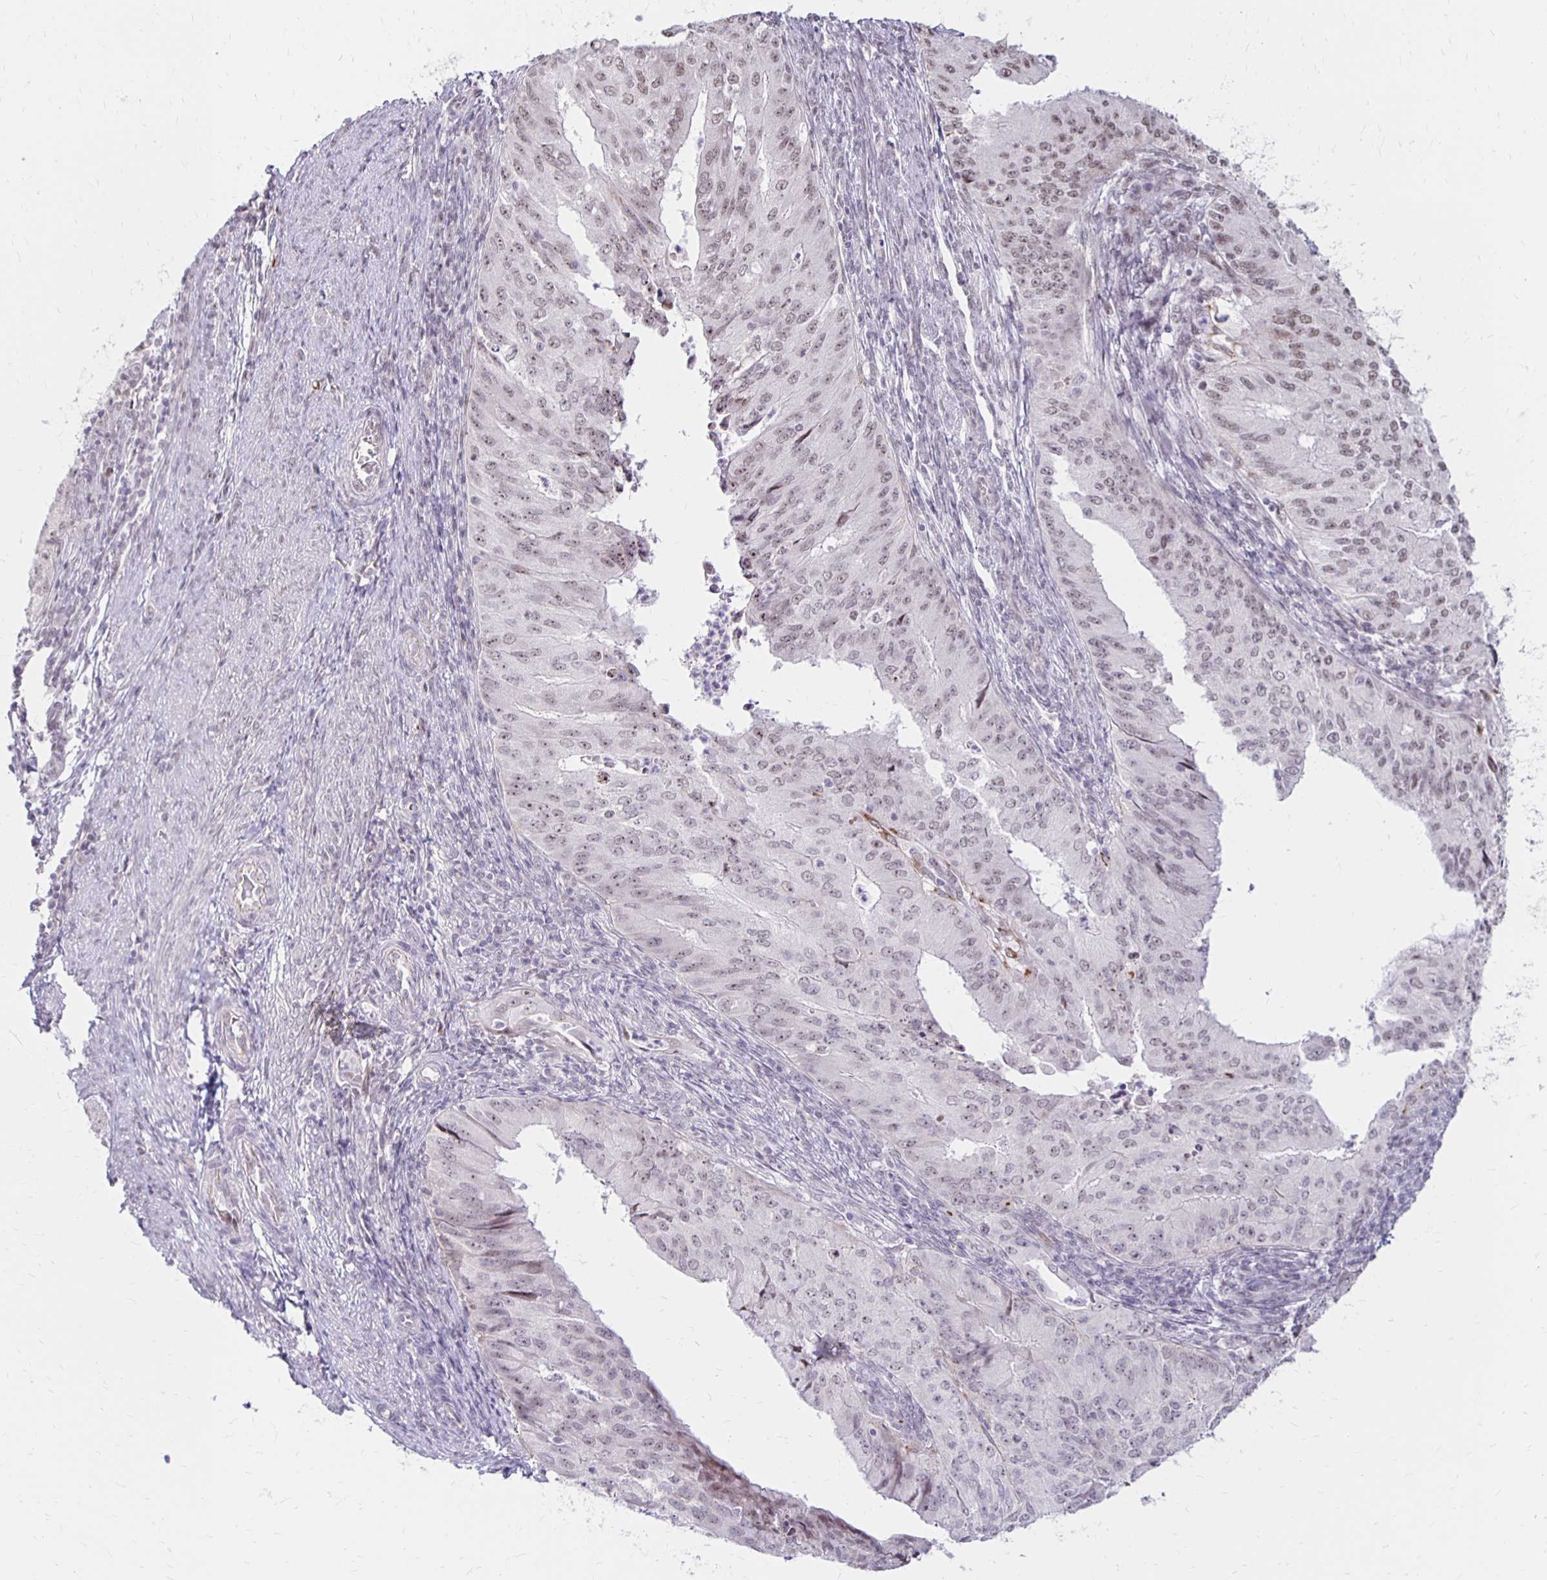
{"staining": {"intensity": "weak", "quantity": "25%-75%", "location": "nuclear"}, "tissue": "endometrial cancer", "cell_type": "Tumor cells", "image_type": "cancer", "snomed": [{"axis": "morphology", "description": "Adenocarcinoma, NOS"}, {"axis": "topography", "description": "Endometrium"}], "caption": "Immunohistochemistry staining of adenocarcinoma (endometrial), which shows low levels of weak nuclear positivity in approximately 25%-75% of tumor cells indicating weak nuclear protein staining. The staining was performed using DAB (brown) for protein detection and nuclei were counterstained in hematoxylin (blue).", "gene": "DAGLA", "patient": {"sex": "female", "age": 50}}